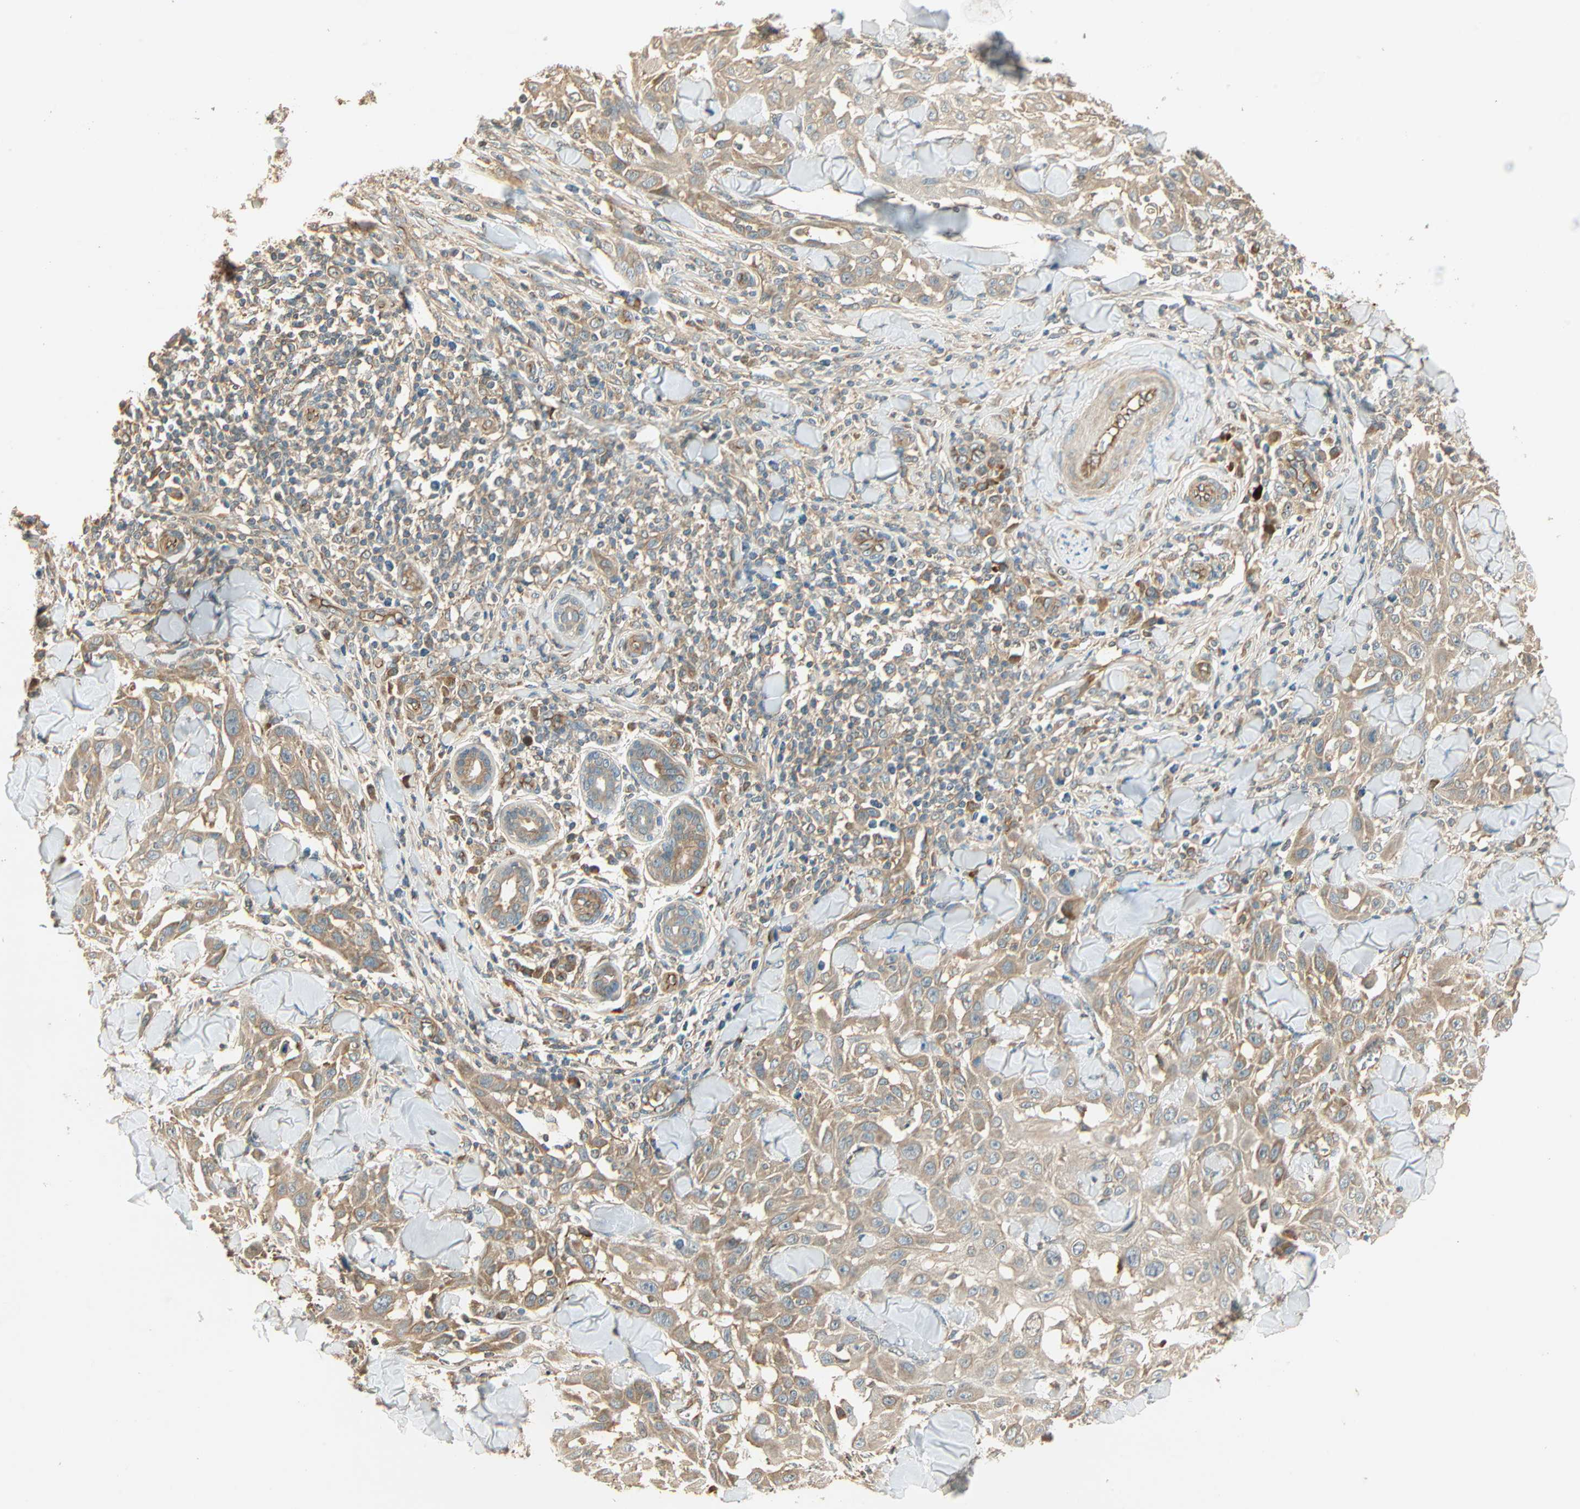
{"staining": {"intensity": "weak", "quantity": ">75%", "location": "cytoplasmic/membranous"}, "tissue": "skin cancer", "cell_type": "Tumor cells", "image_type": "cancer", "snomed": [{"axis": "morphology", "description": "Squamous cell carcinoma, NOS"}, {"axis": "topography", "description": "Skin"}], "caption": "A histopathology image of skin cancer stained for a protein displays weak cytoplasmic/membranous brown staining in tumor cells.", "gene": "GALK1", "patient": {"sex": "male", "age": 24}}